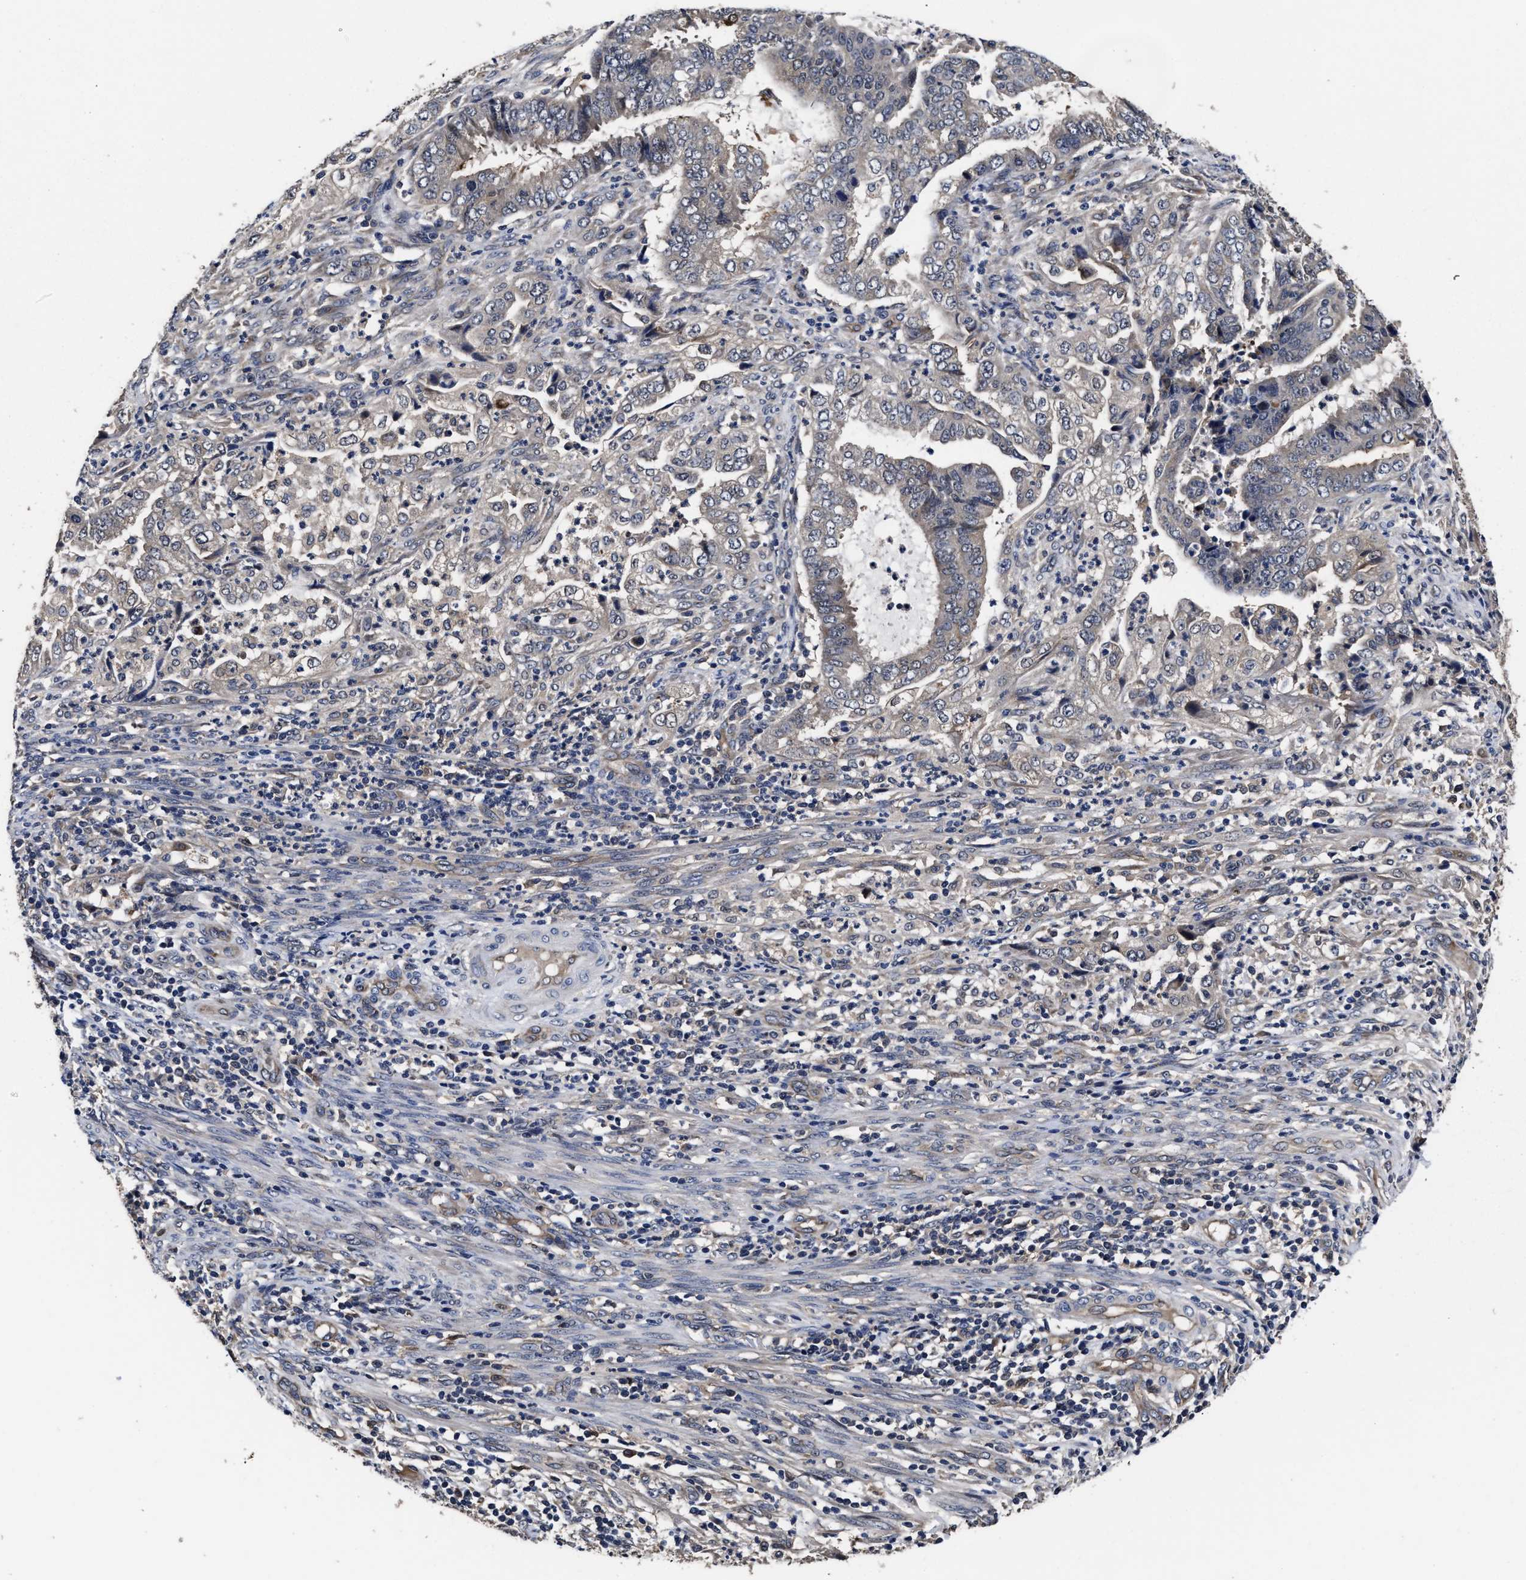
{"staining": {"intensity": "negative", "quantity": "none", "location": "none"}, "tissue": "endometrial cancer", "cell_type": "Tumor cells", "image_type": "cancer", "snomed": [{"axis": "morphology", "description": "Adenocarcinoma, NOS"}, {"axis": "topography", "description": "Endometrium"}], "caption": "The IHC photomicrograph has no significant expression in tumor cells of endometrial cancer (adenocarcinoma) tissue.", "gene": "SOCS5", "patient": {"sex": "female", "age": 51}}